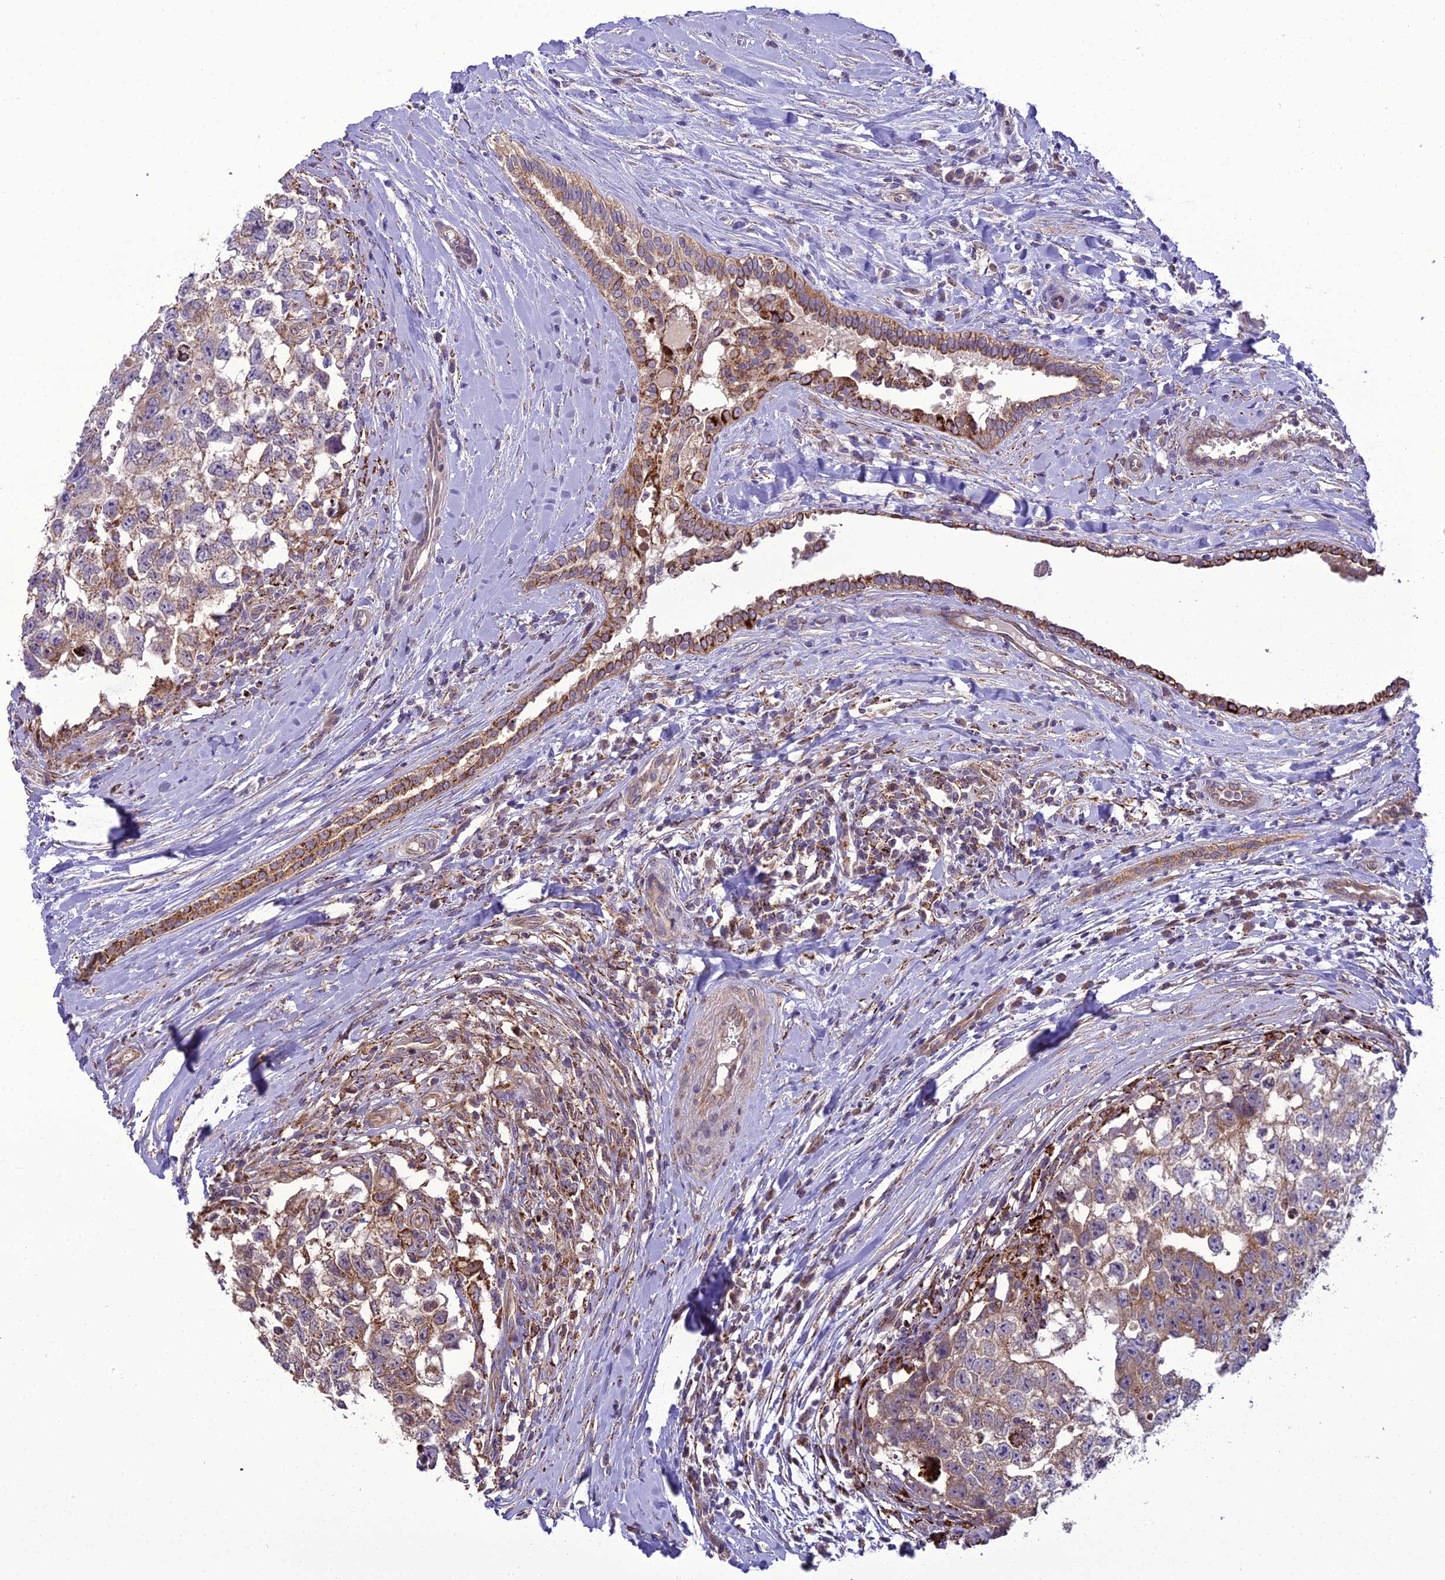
{"staining": {"intensity": "weak", "quantity": "25%-75%", "location": "cytoplasmic/membranous"}, "tissue": "testis cancer", "cell_type": "Tumor cells", "image_type": "cancer", "snomed": [{"axis": "morphology", "description": "Seminoma, NOS"}, {"axis": "morphology", "description": "Carcinoma, Embryonal, NOS"}, {"axis": "topography", "description": "Testis"}], "caption": "Protein expression analysis of testis cancer (embryonal carcinoma) reveals weak cytoplasmic/membranous expression in about 25%-75% of tumor cells.", "gene": "TBC1D24", "patient": {"sex": "male", "age": 29}}